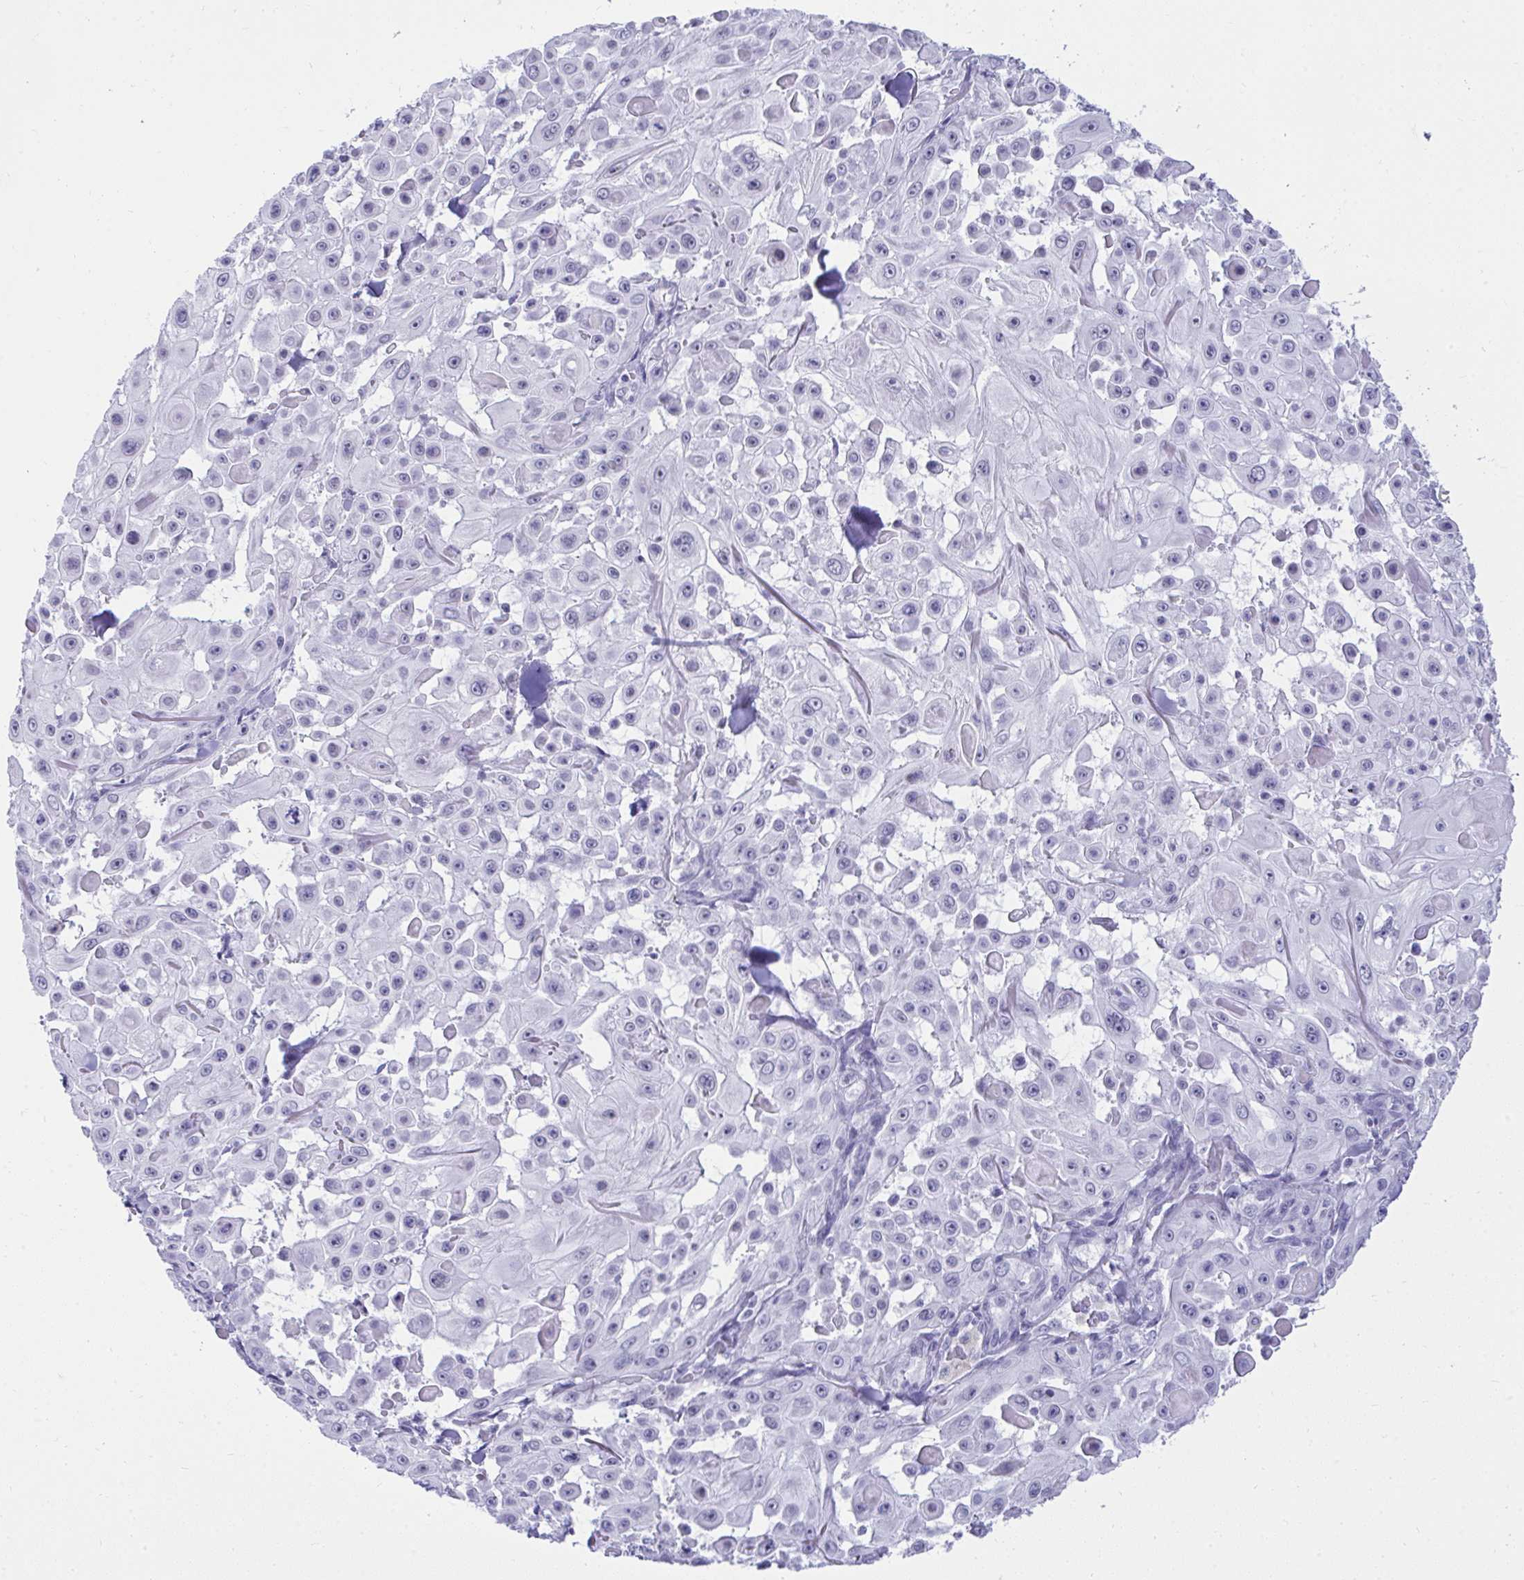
{"staining": {"intensity": "negative", "quantity": "none", "location": "none"}, "tissue": "skin cancer", "cell_type": "Tumor cells", "image_type": "cancer", "snomed": [{"axis": "morphology", "description": "Squamous cell carcinoma, NOS"}, {"axis": "topography", "description": "Skin"}], "caption": "High magnification brightfield microscopy of skin cancer (squamous cell carcinoma) stained with DAB (brown) and counterstained with hematoxylin (blue): tumor cells show no significant expression. The staining was performed using DAB to visualize the protein expression in brown, while the nuclei were stained in blue with hematoxylin (Magnification: 20x).", "gene": "OR5F1", "patient": {"sex": "male", "age": 91}}